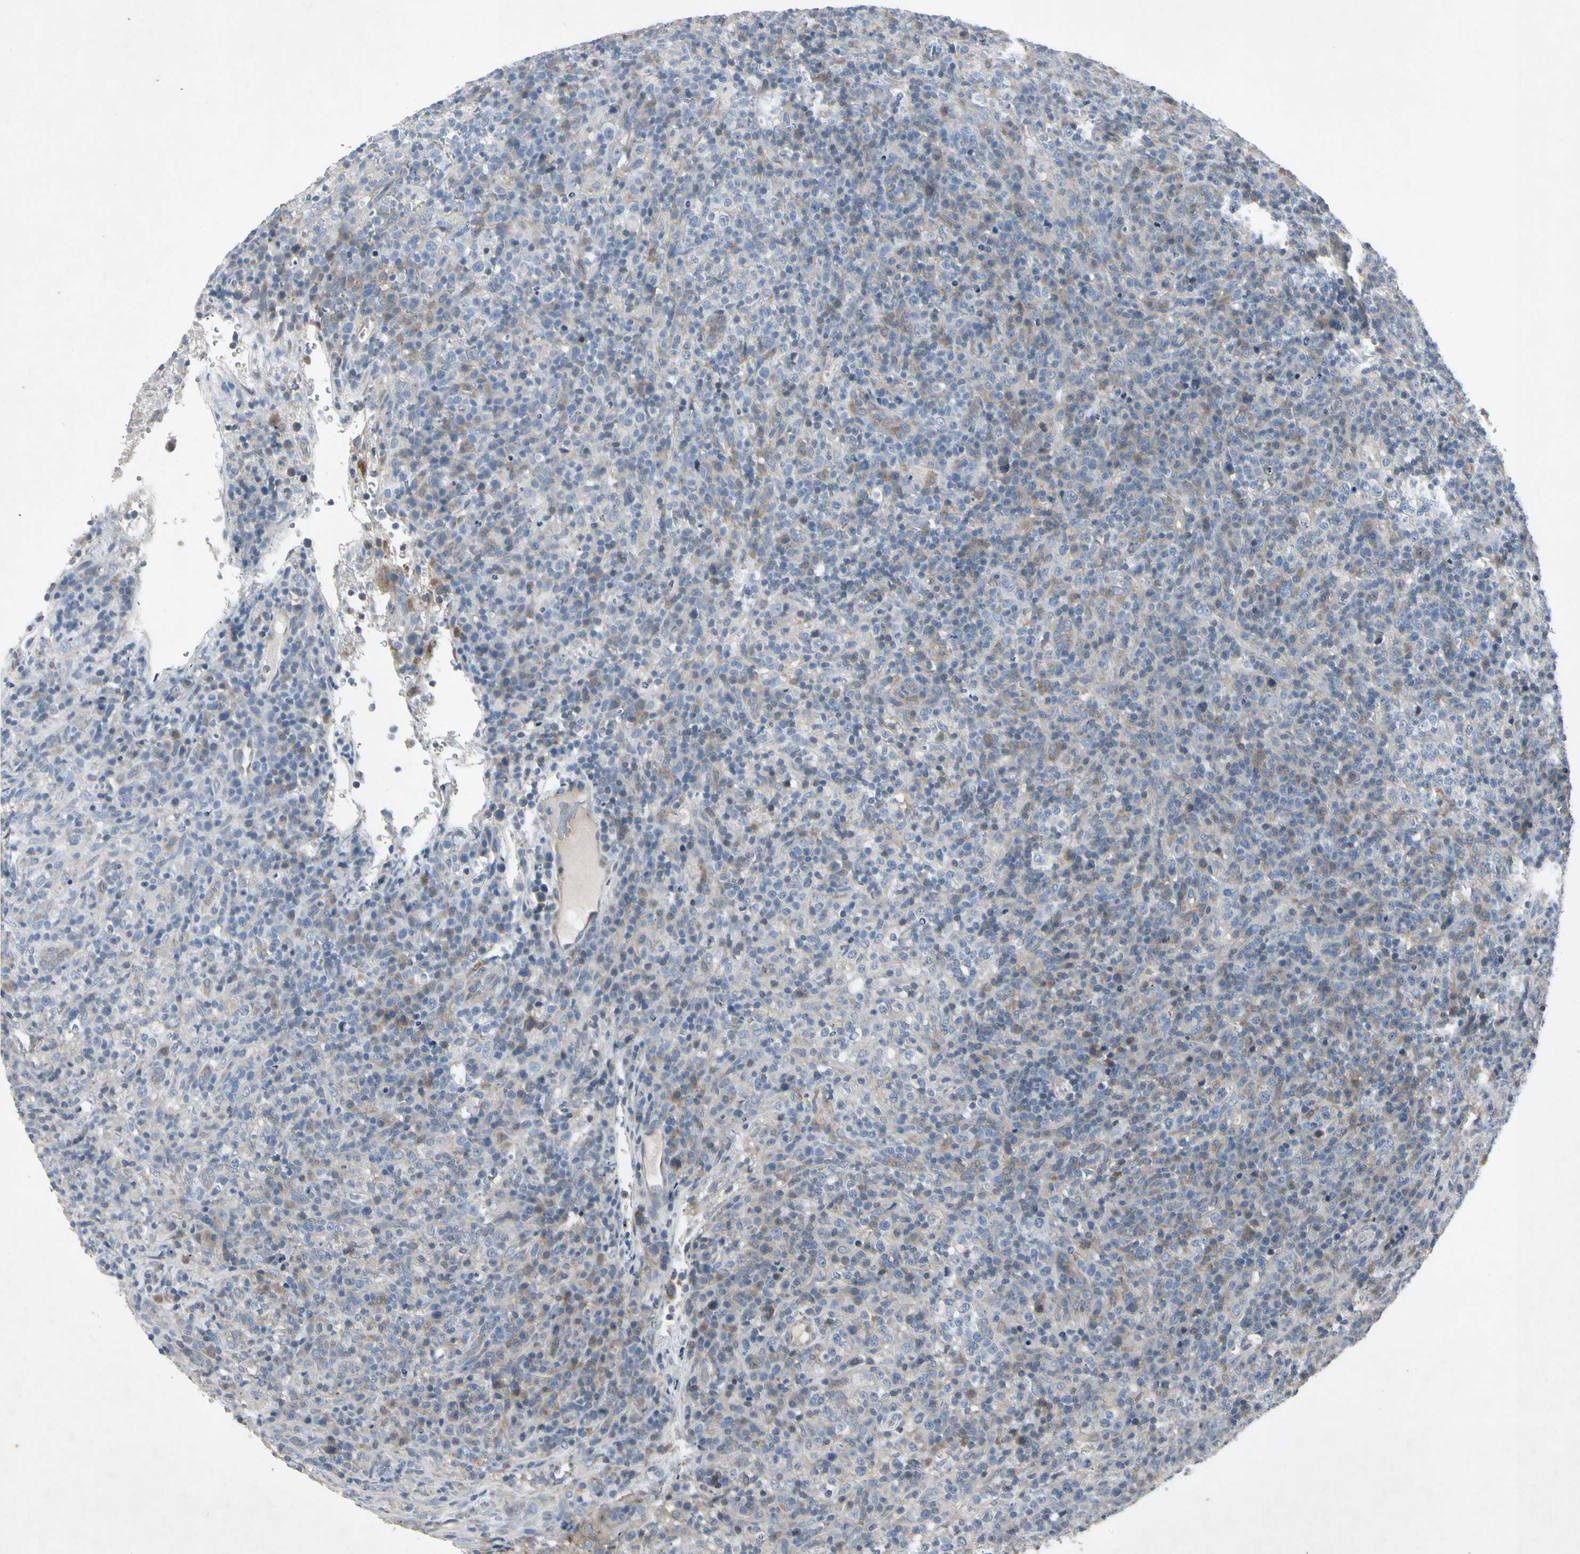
{"staining": {"intensity": "weak", "quantity": "<25%", "location": "cytoplasmic/membranous"}, "tissue": "lymphoma", "cell_type": "Tumor cells", "image_type": "cancer", "snomed": [{"axis": "morphology", "description": "Malignant lymphoma, non-Hodgkin's type, High grade"}, {"axis": "topography", "description": "Lymph node"}], "caption": "Image shows no protein expression in tumor cells of lymphoma tissue.", "gene": "TEK", "patient": {"sex": "female", "age": 76}}